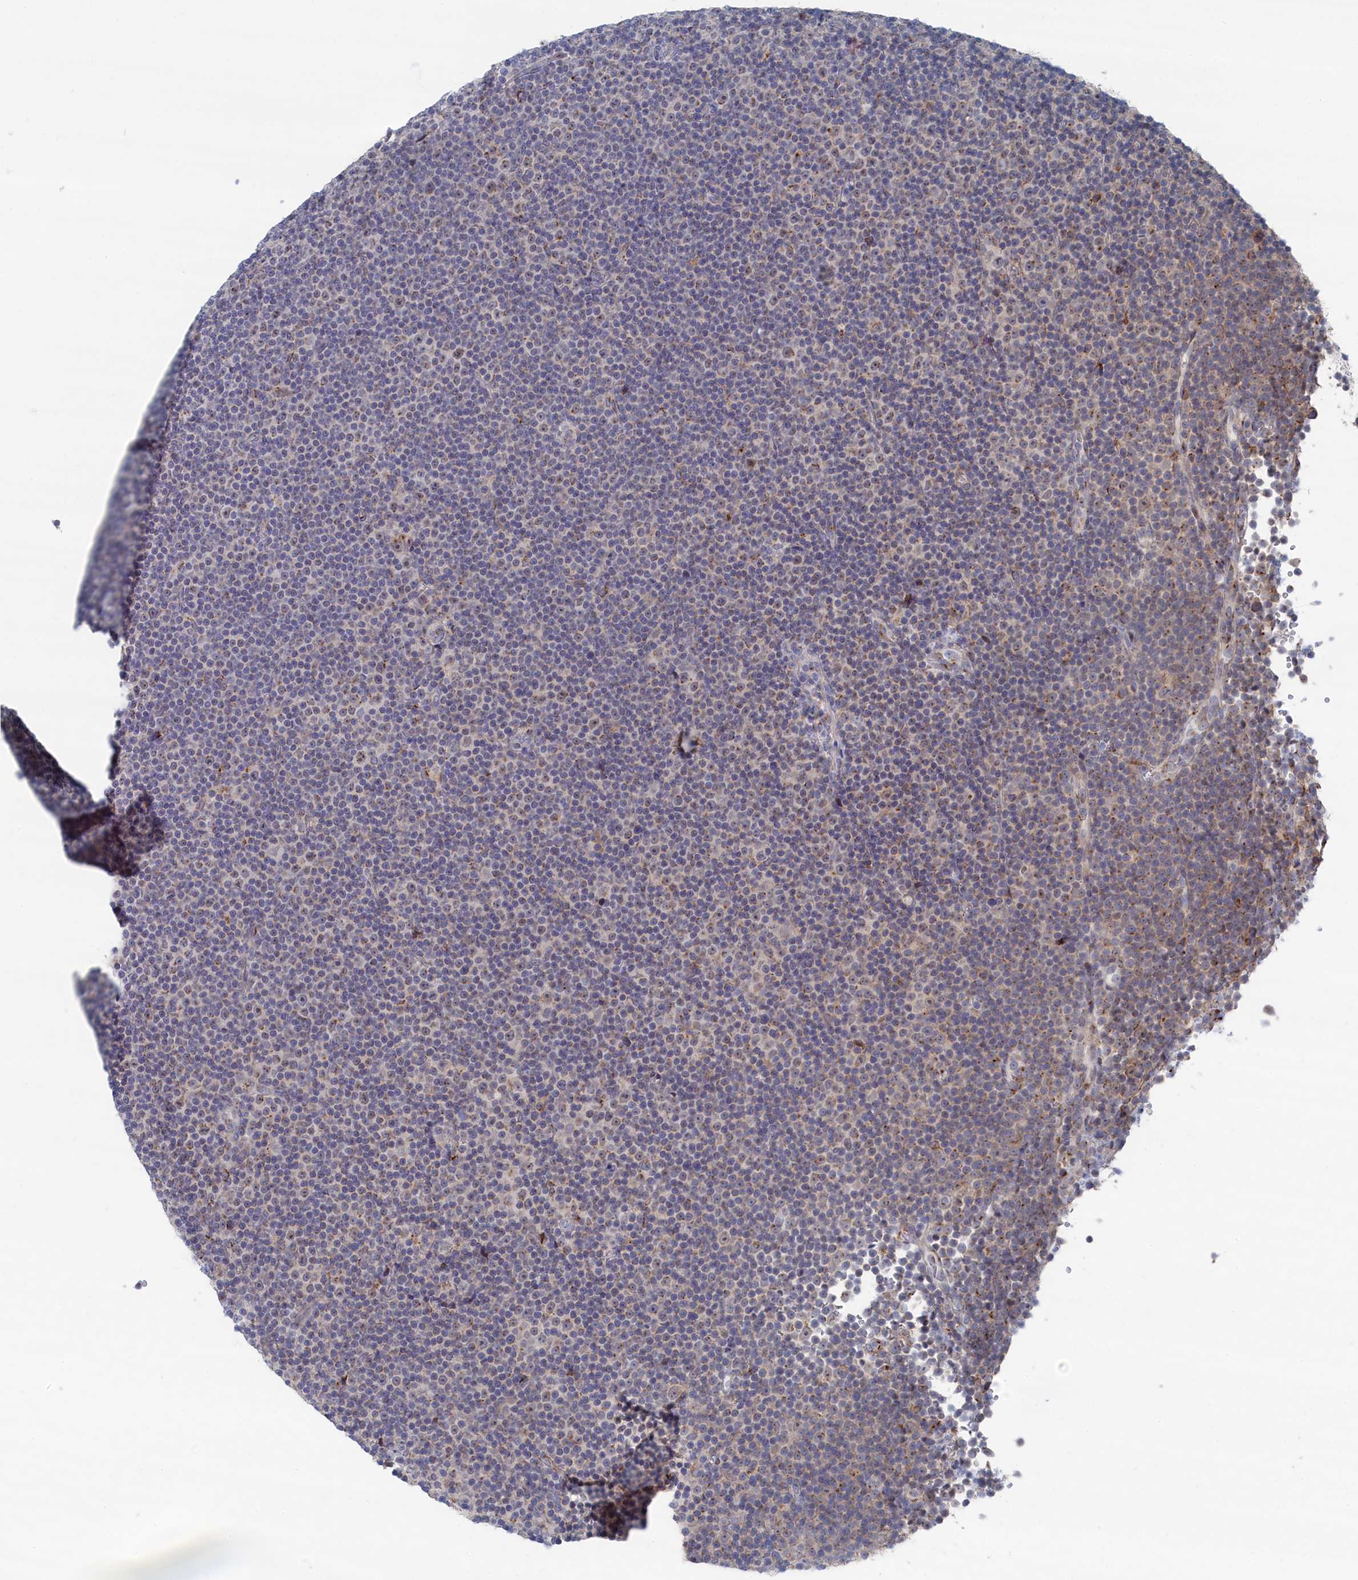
{"staining": {"intensity": "moderate", "quantity": "<25%", "location": "cytoplasmic/membranous"}, "tissue": "lymphoma", "cell_type": "Tumor cells", "image_type": "cancer", "snomed": [{"axis": "morphology", "description": "Malignant lymphoma, non-Hodgkin's type, Low grade"}, {"axis": "topography", "description": "Lymph node"}], "caption": "This image reveals immunohistochemistry (IHC) staining of human low-grade malignant lymphoma, non-Hodgkin's type, with low moderate cytoplasmic/membranous staining in approximately <25% of tumor cells.", "gene": "IRX1", "patient": {"sex": "female", "age": 67}}